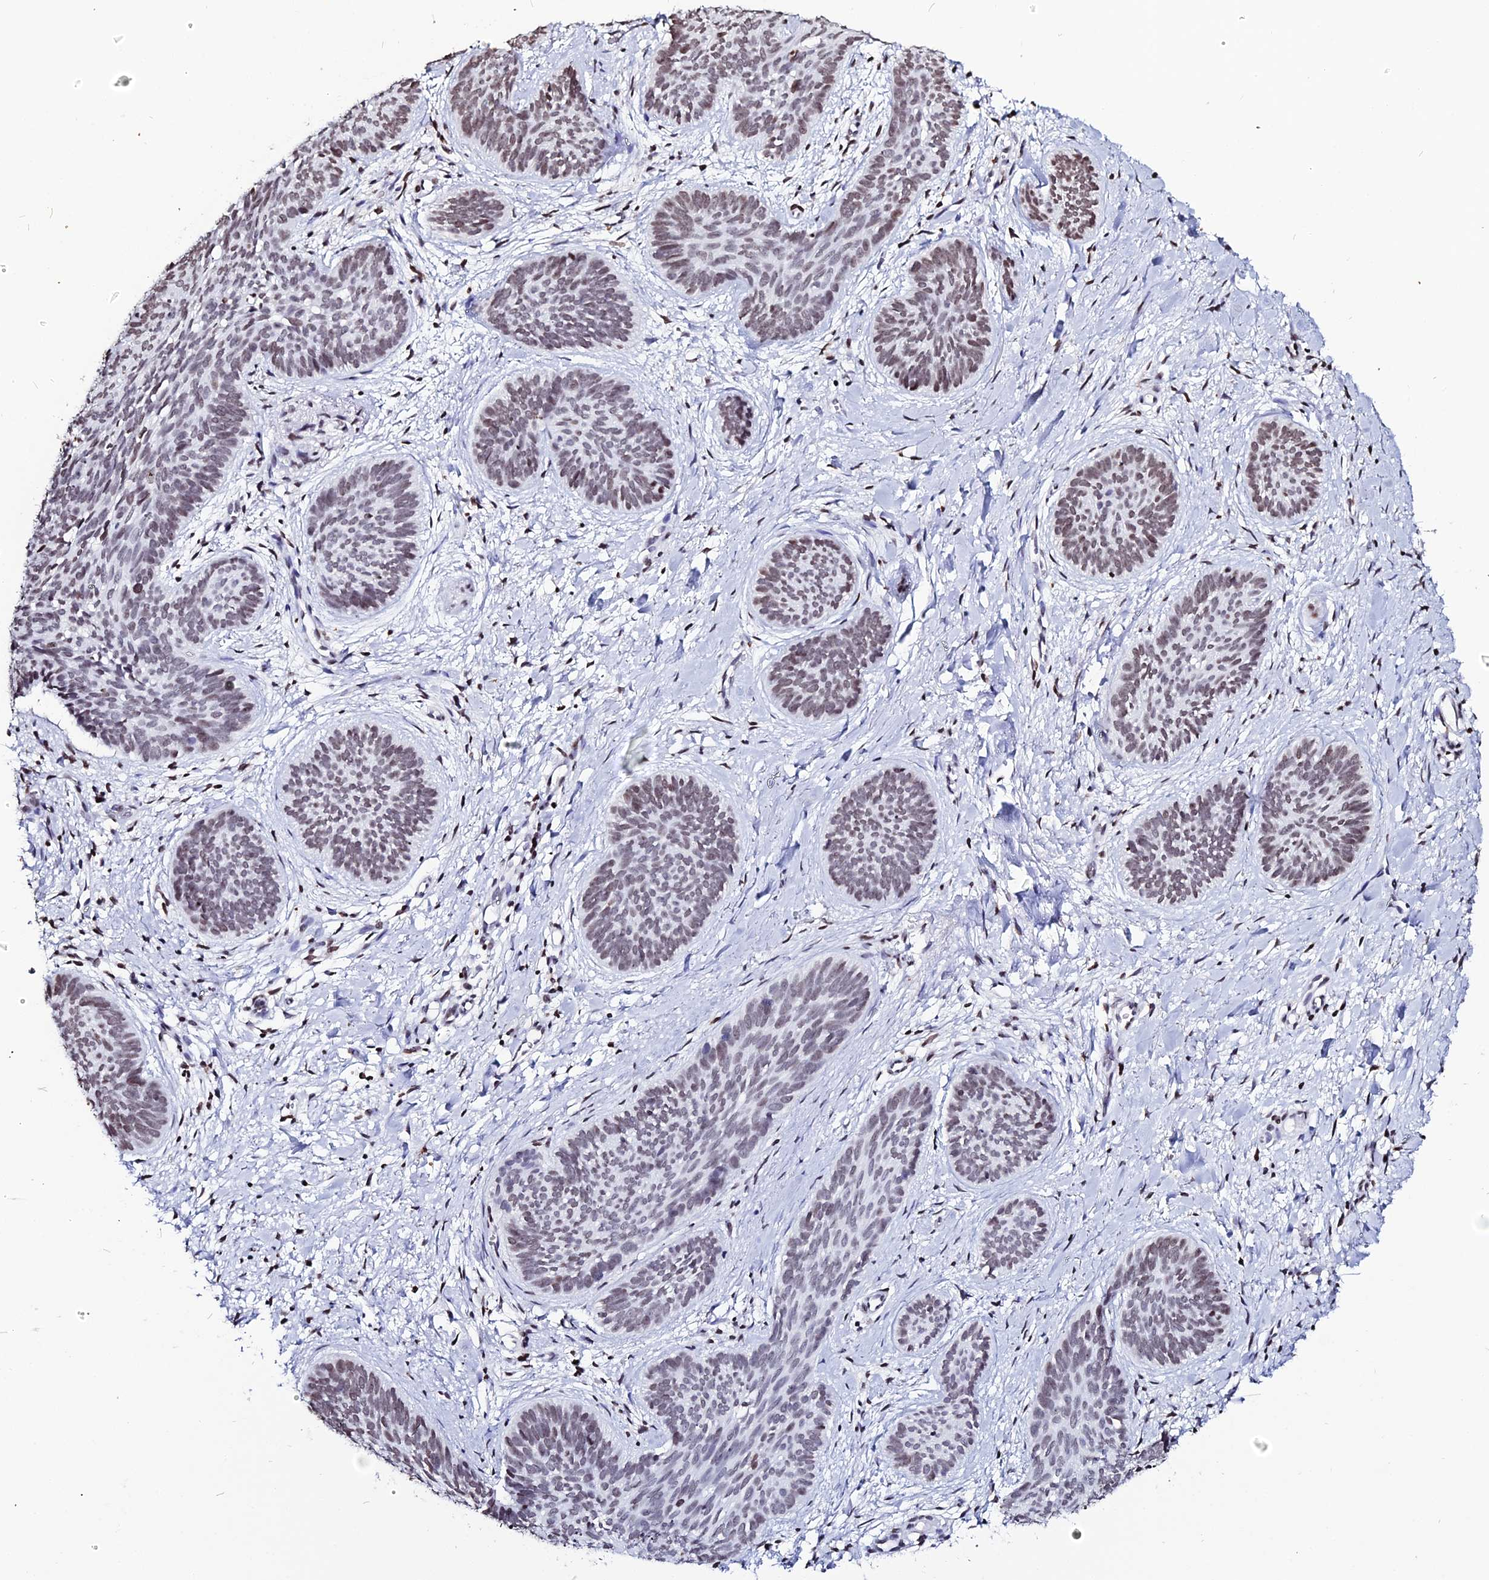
{"staining": {"intensity": "weak", "quantity": ">75%", "location": "nuclear"}, "tissue": "skin cancer", "cell_type": "Tumor cells", "image_type": "cancer", "snomed": [{"axis": "morphology", "description": "Basal cell carcinoma"}, {"axis": "topography", "description": "Skin"}], "caption": "Protein staining by IHC demonstrates weak nuclear expression in approximately >75% of tumor cells in skin cancer. (DAB (3,3'-diaminobenzidine) = brown stain, brightfield microscopy at high magnification).", "gene": "MACROH2A2", "patient": {"sex": "female", "age": 81}}